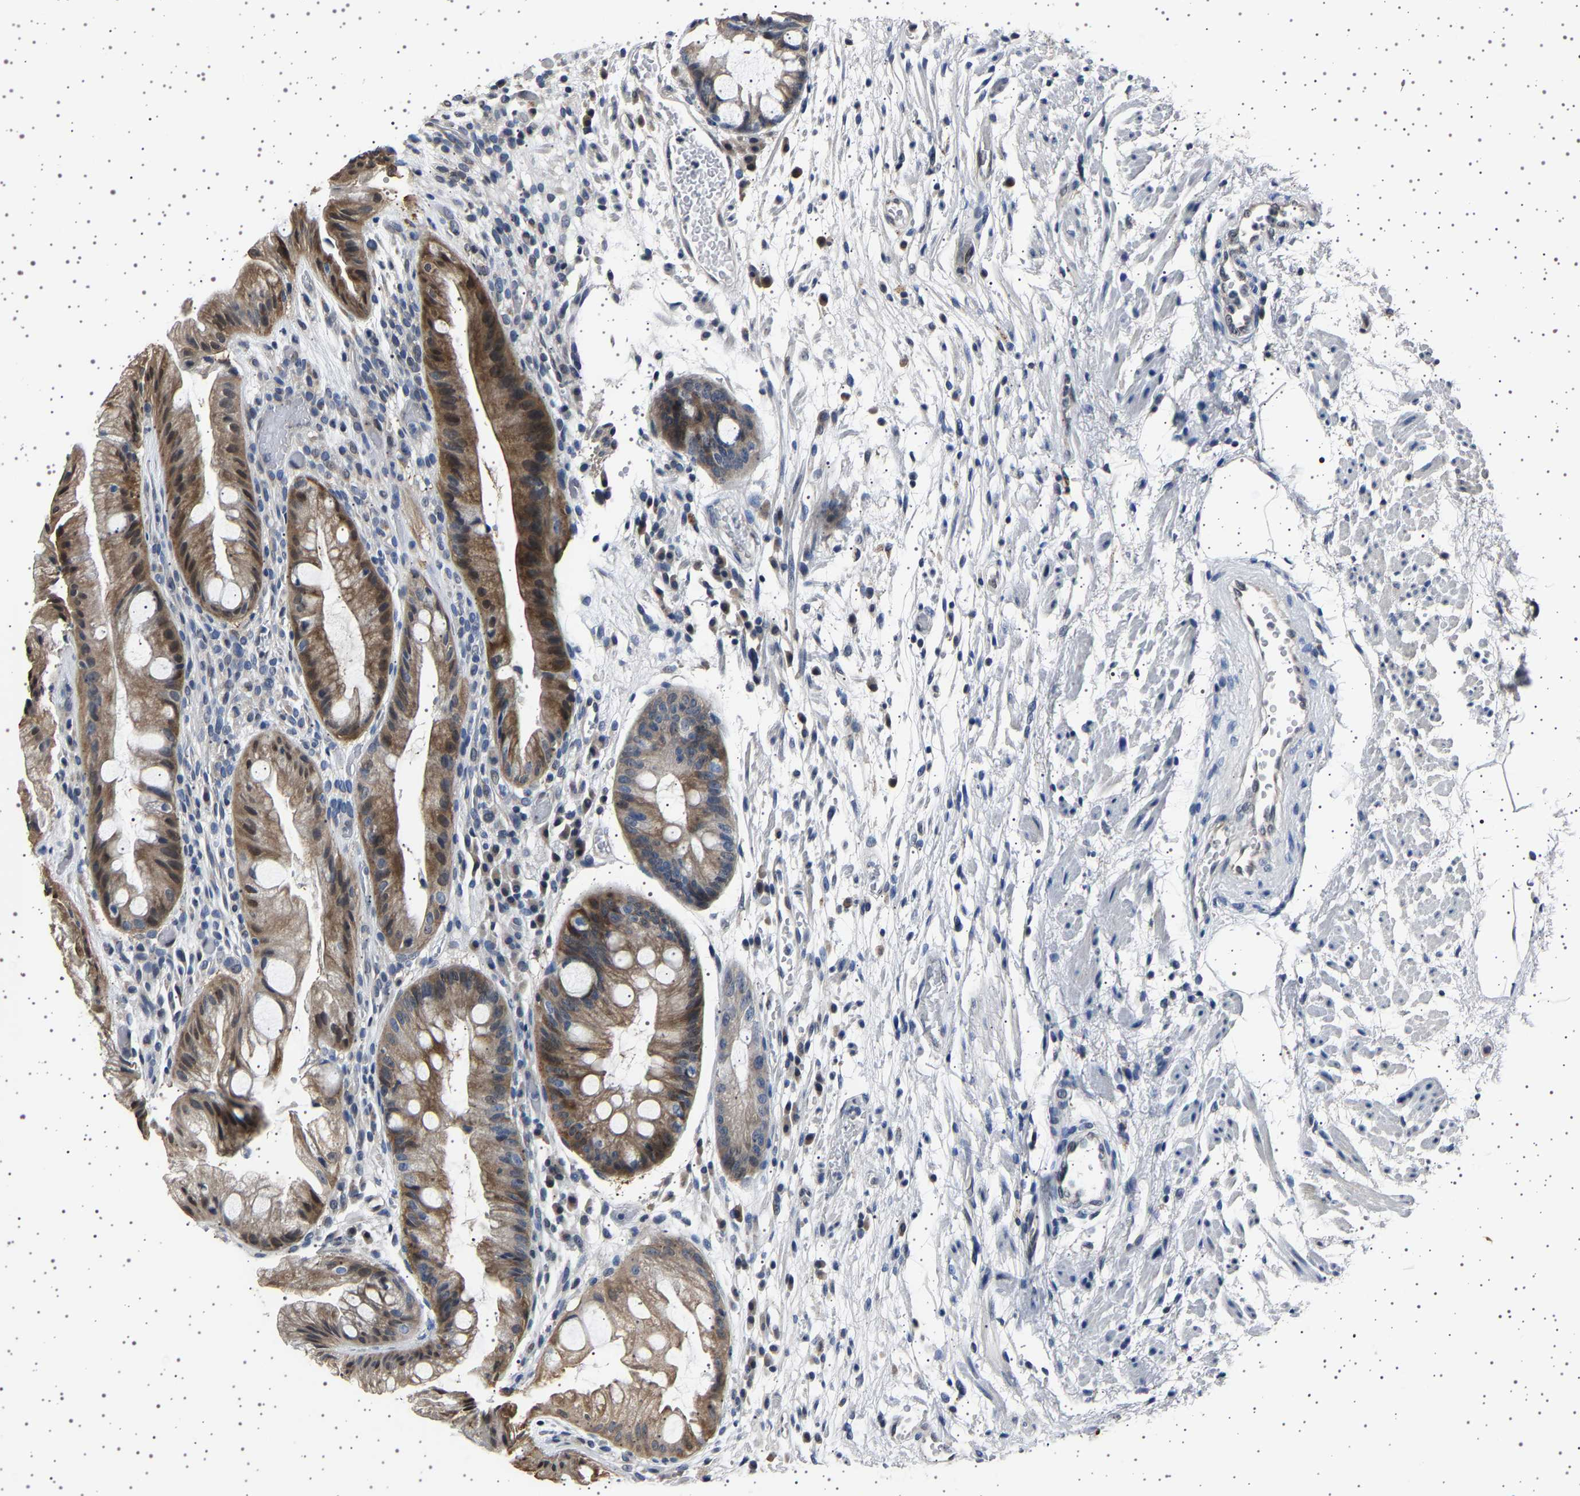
{"staining": {"intensity": "moderate", "quantity": "25%-75%", "location": "cytoplasmic/membranous"}, "tissue": "stomach", "cell_type": "Glandular cells", "image_type": "normal", "snomed": [{"axis": "morphology", "description": "Normal tissue, NOS"}, {"axis": "topography", "description": "Stomach, upper"}], "caption": "DAB immunohistochemical staining of normal human stomach demonstrates moderate cytoplasmic/membranous protein staining in about 25%-75% of glandular cells.", "gene": "IL10RB", "patient": {"sex": "male", "age": 72}}